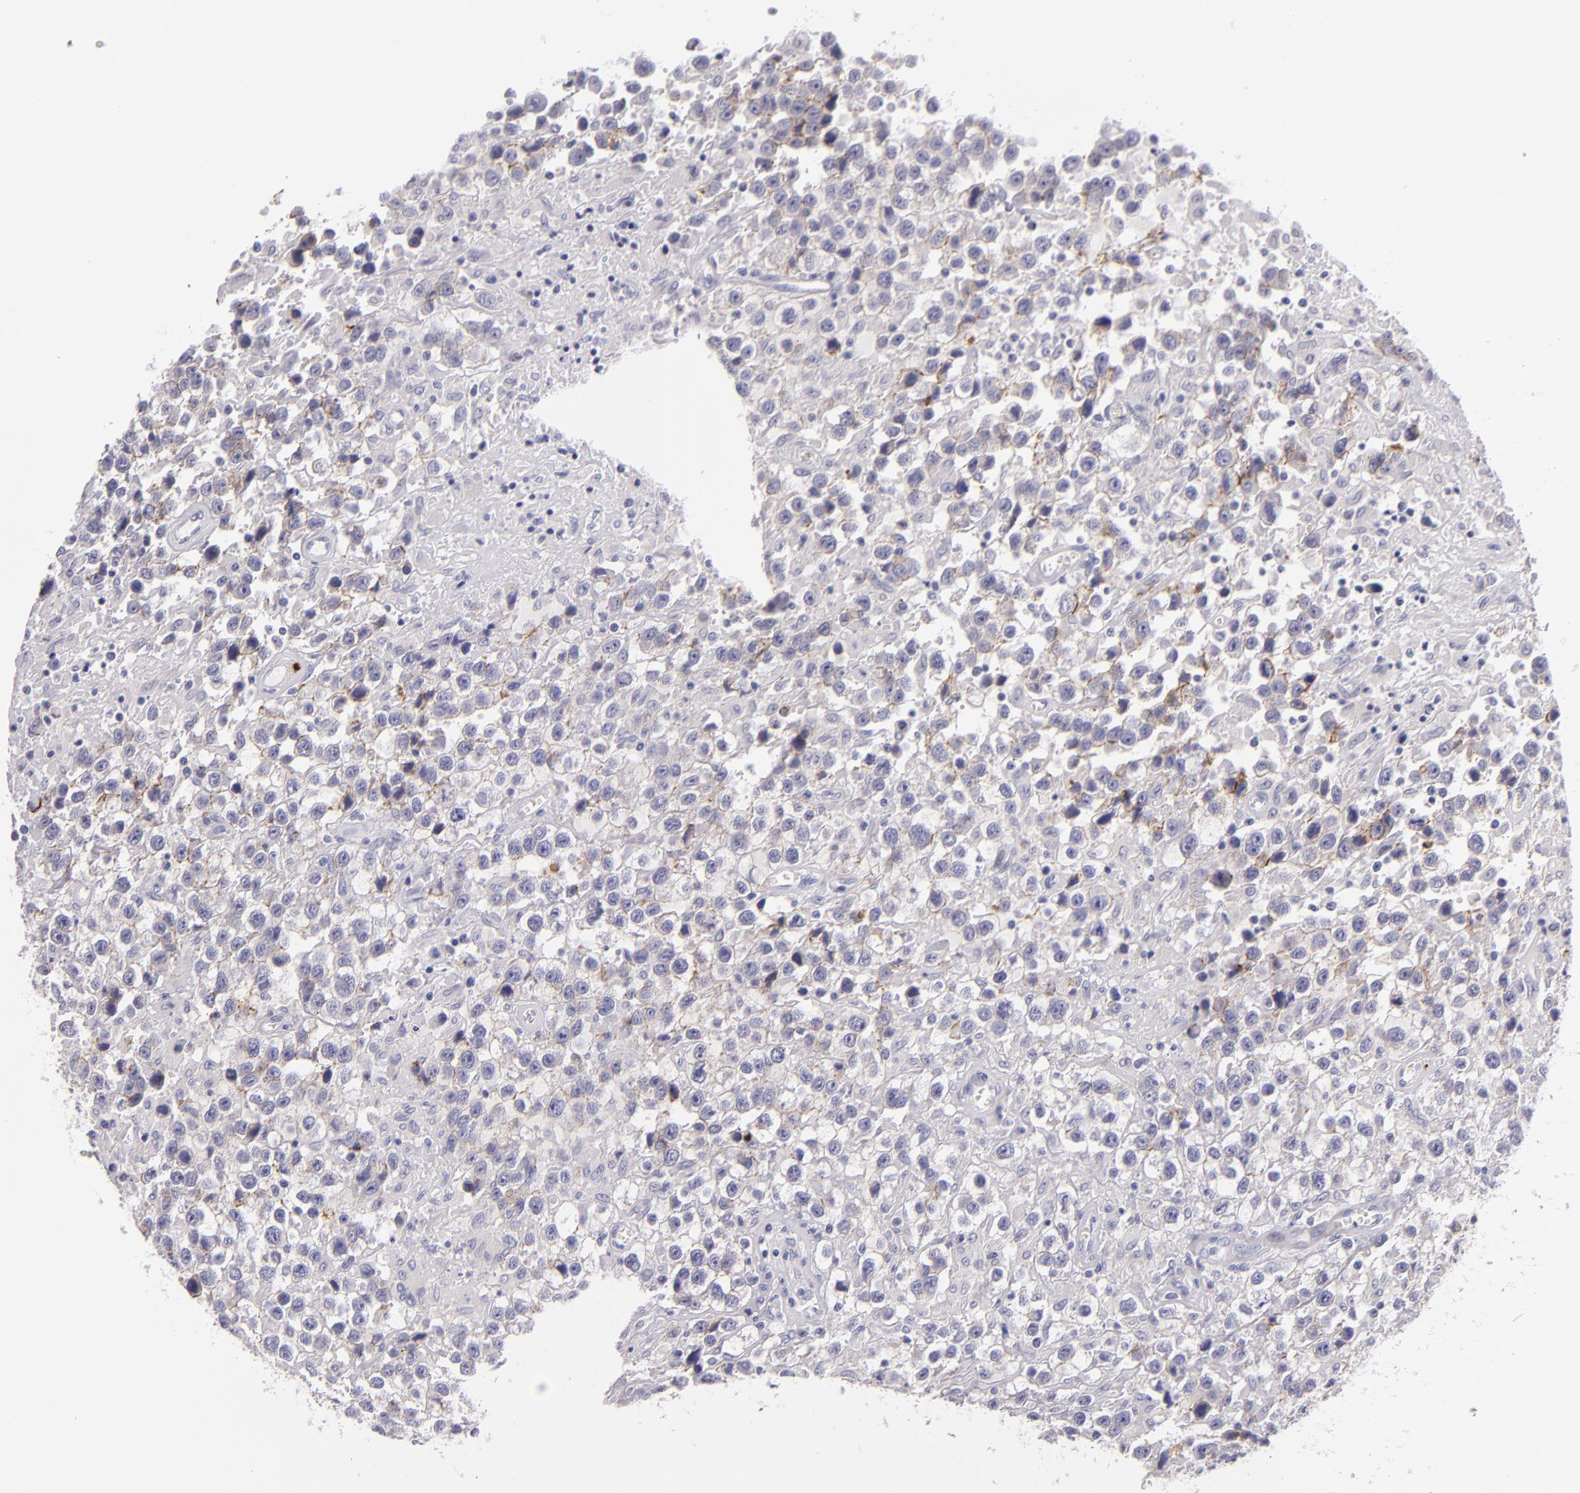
{"staining": {"intensity": "moderate", "quantity": "<25%", "location": "cytoplasmic/membranous"}, "tissue": "testis cancer", "cell_type": "Tumor cells", "image_type": "cancer", "snomed": [{"axis": "morphology", "description": "Seminoma, NOS"}, {"axis": "topography", "description": "Testis"}], "caption": "Testis seminoma stained with IHC demonstrates moderate cytoplasmic/membranous expression in approximately <25% of tumor cells.", "gene": "CDH3", "patient": {"sex": "male", "age": 43}}